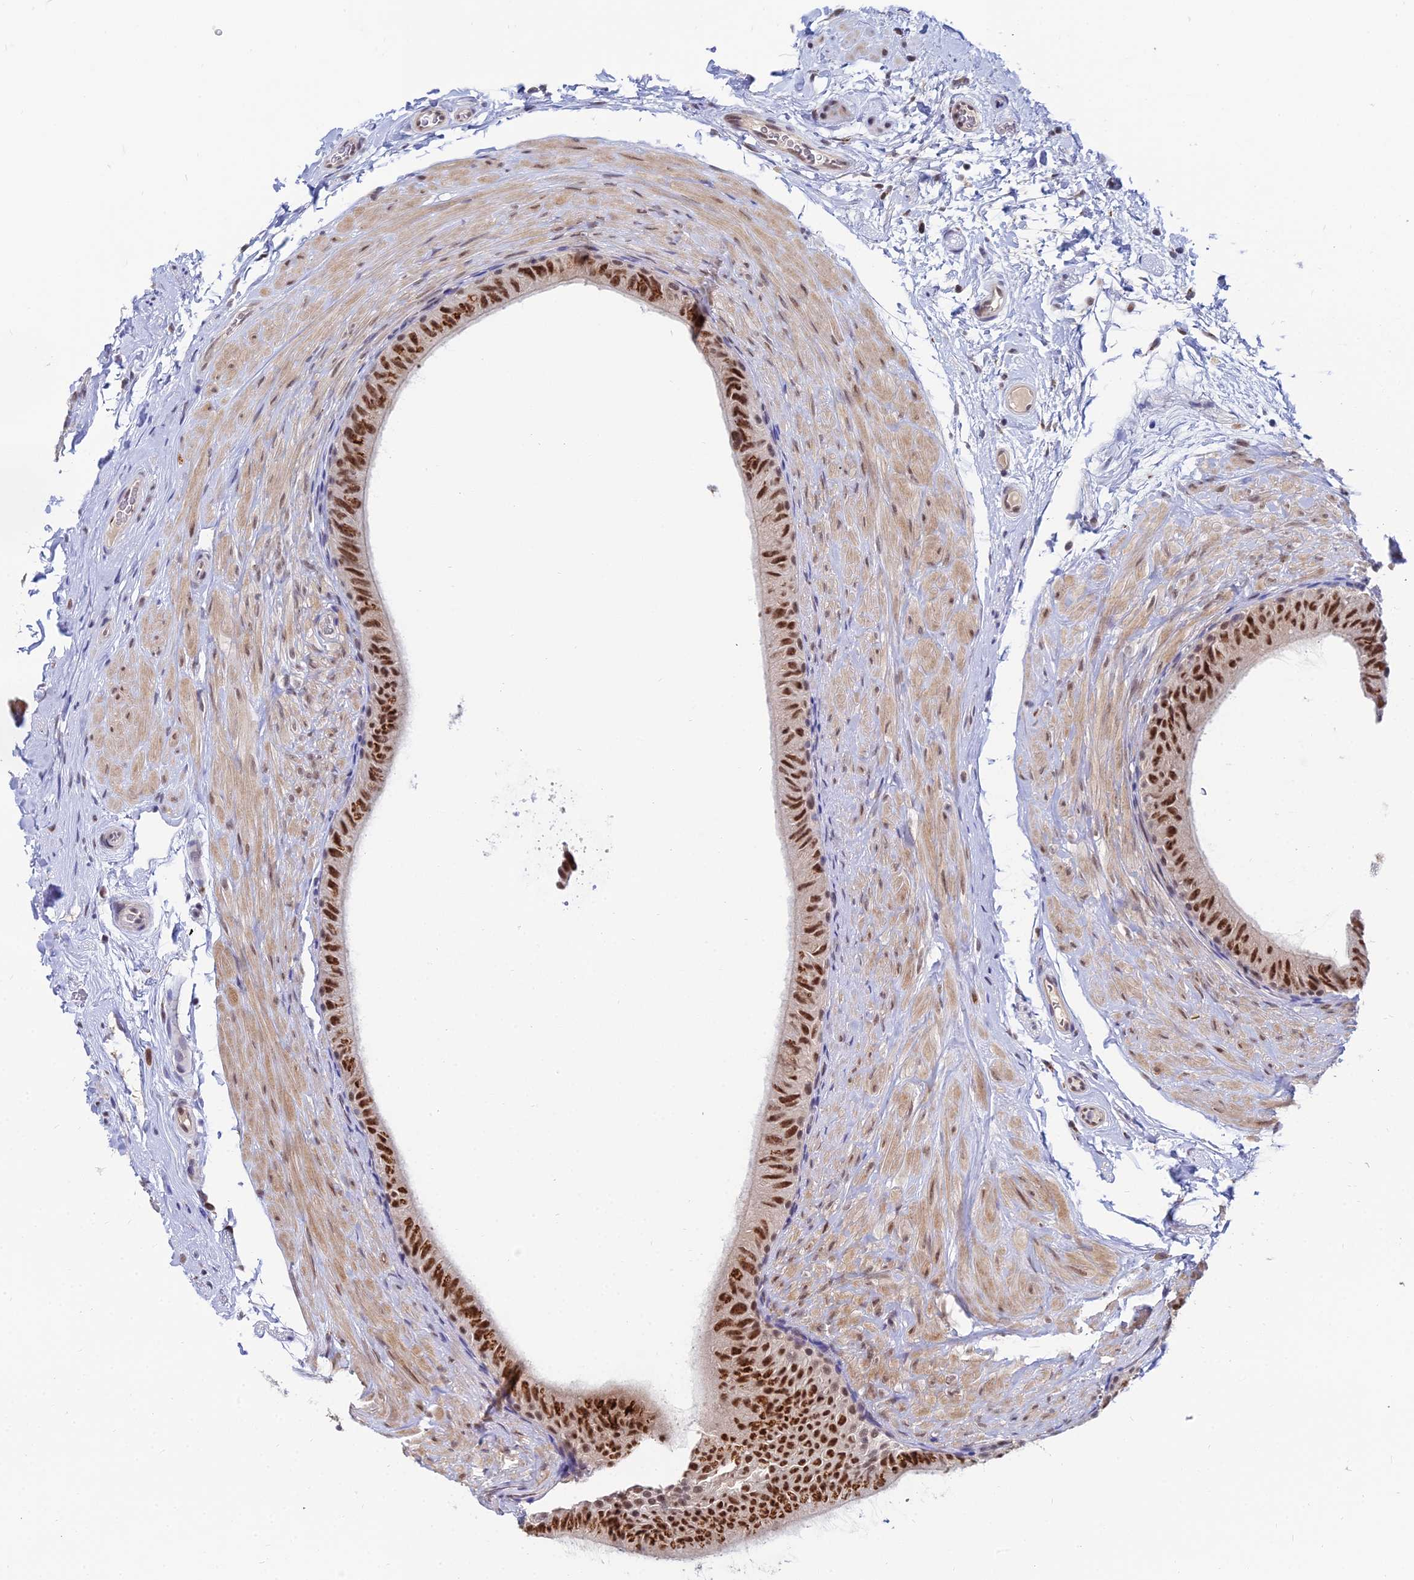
{"staining": {"intensity": "strong", "quantity": ">75%", "location": "nuclear"}, "tissue": "epididymis", "cell_type": "Glandular cells", "image_type": "normal", "snomed": [{"axis": "morphology", "description": "Normal tissue, NOS"}, {"axis": "topography", "description": "Epididymis"}], "caption": "A histopathology image of human epididymis stained for a protein shows strong nuclear brown staining in glandular cells.", "gene": "THOC3", "patient": {"sex": "male", "age": 49}}